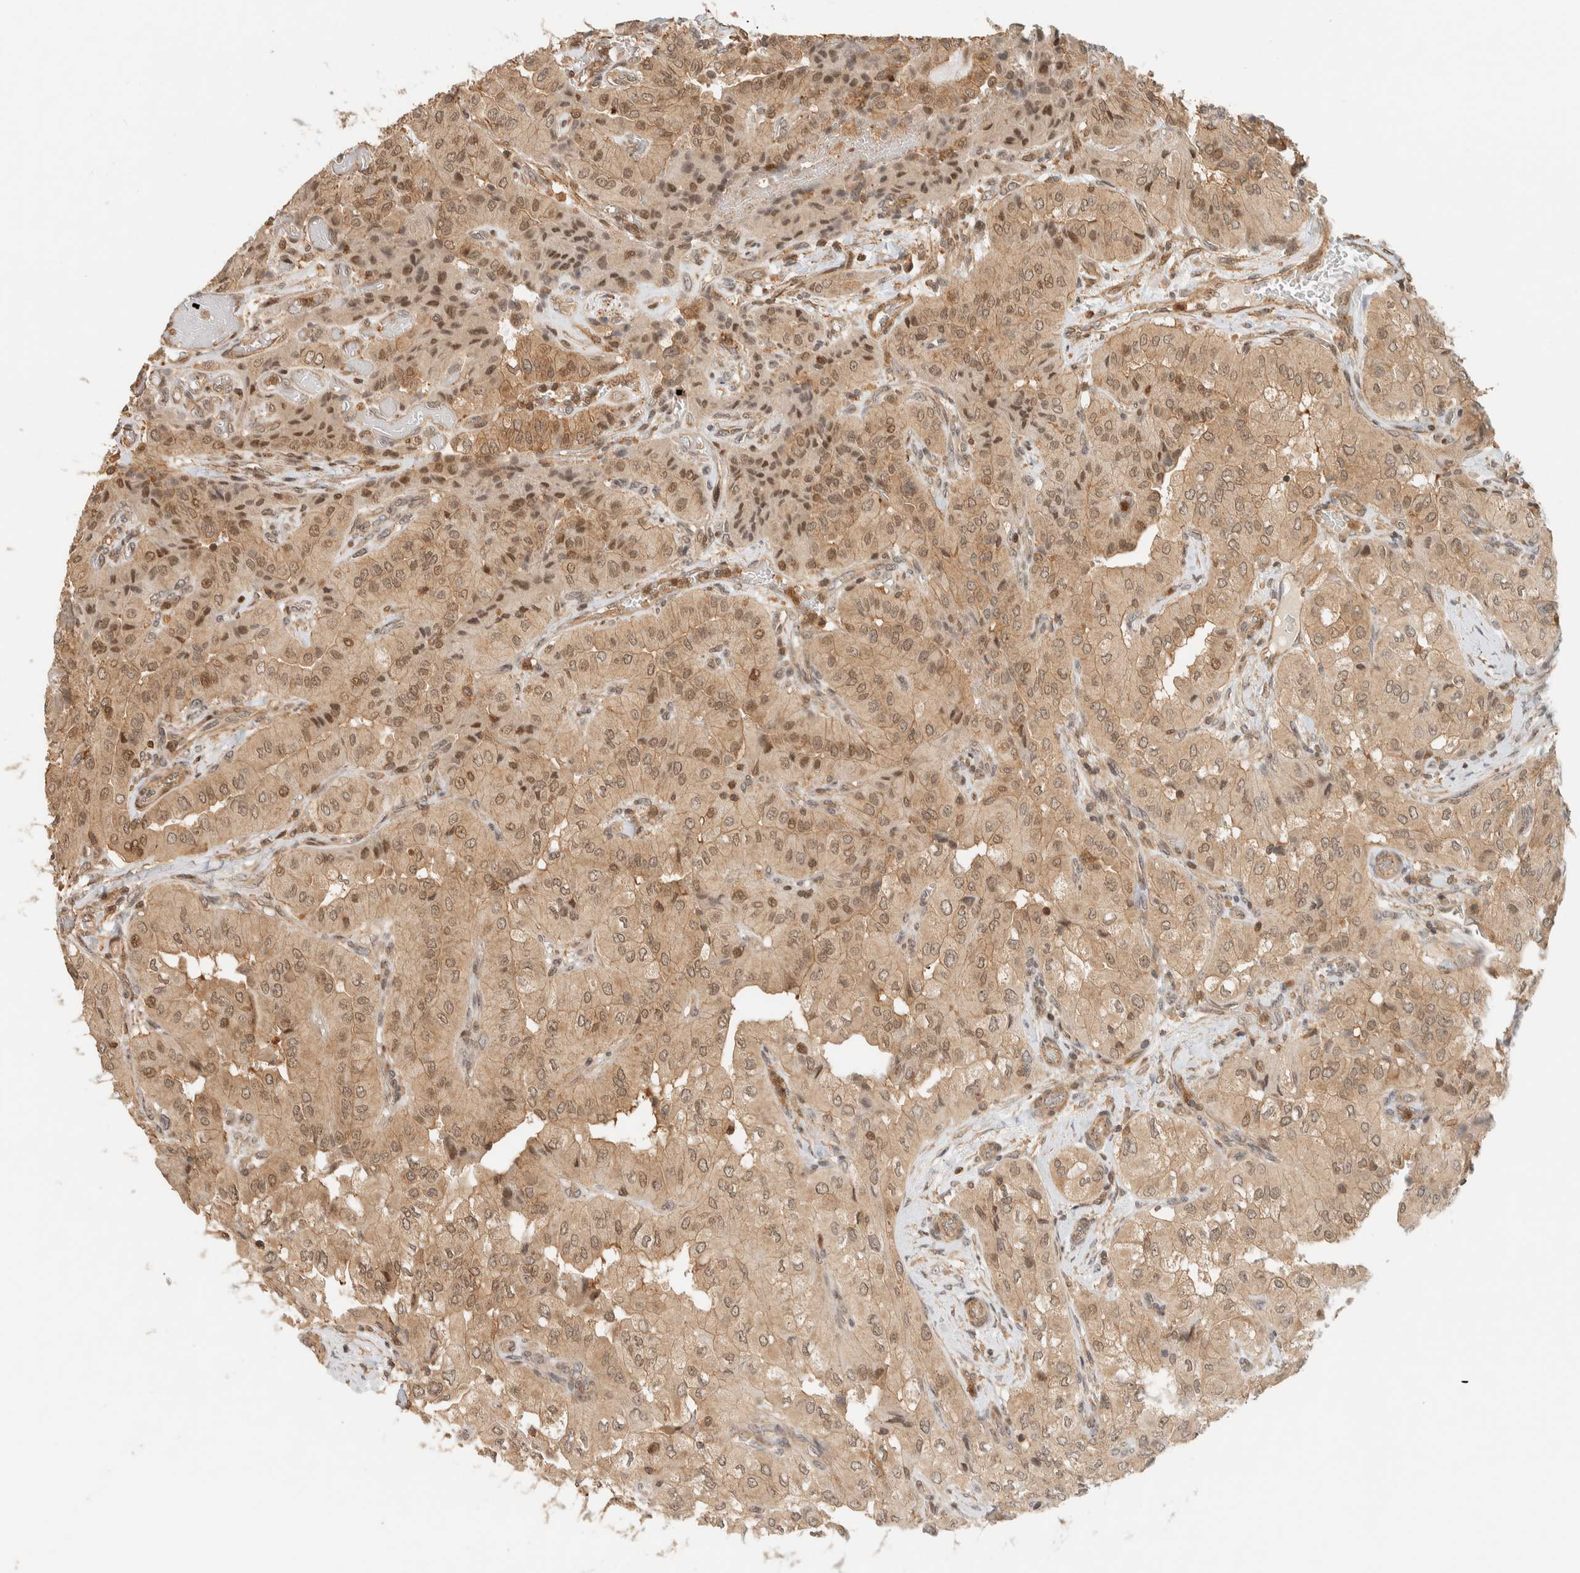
{"staining": {"intensity": "weak", "quantity": ">75%", "location": "cytoplasmic/membranous,nuclear"}, "tissue": "thyroid cancer", "cell_type": "Tumor cells", "image_type": "cancer", "snomed": [{"axis": "morphology", "description": "Papillary adenocarcinoma, NOS"}, {"axis": "topography", "description": "Thyroid gland"}], "caption": "About >75% of tumor cells in thyroid cancer demonstrate weak cytoplasmic/membranous and nuclear protein staining as visualized by brown immunohistochemical staining.", "gene": "ARFGEF1", "patient": {"sex": "female", "age": 59}}